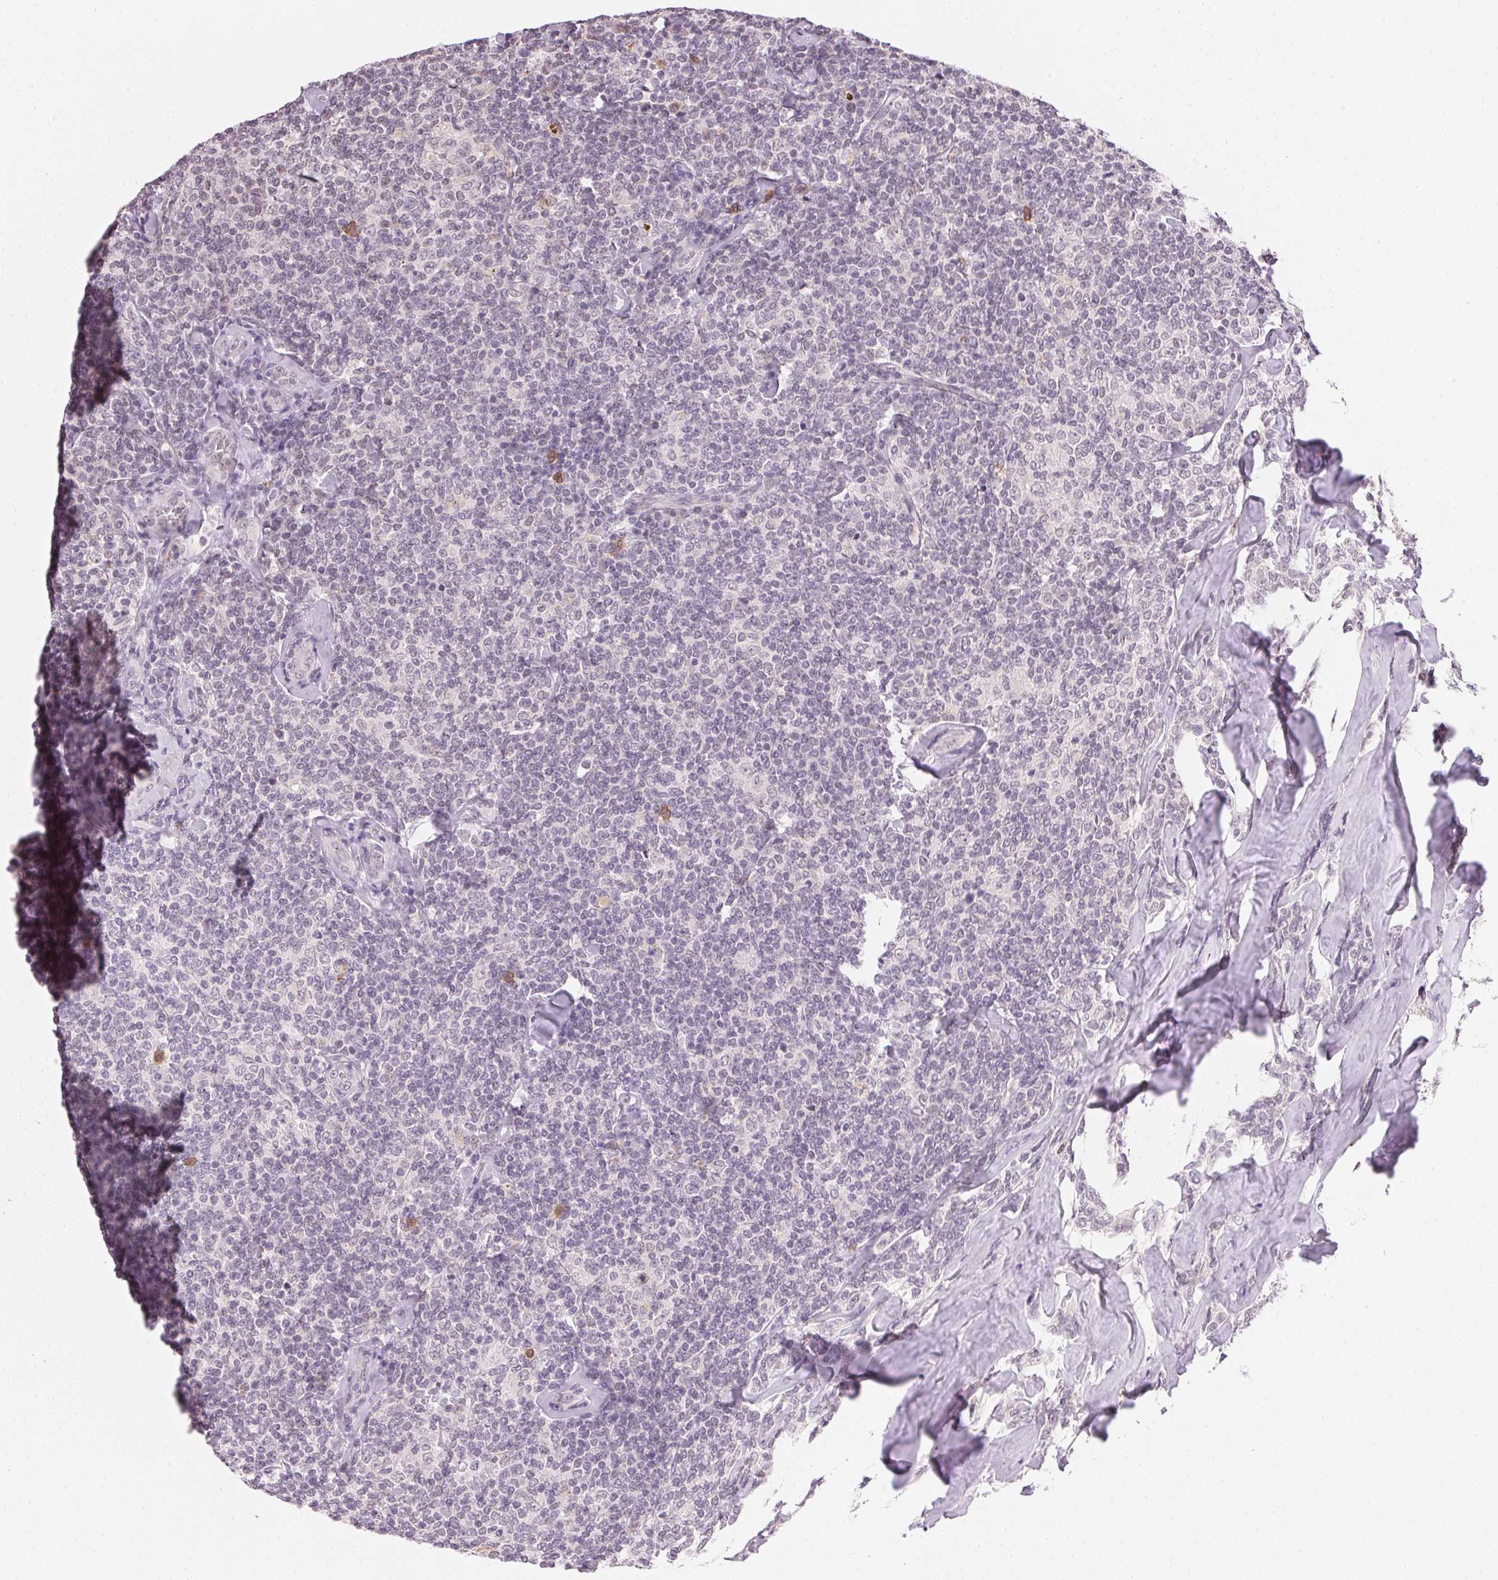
{"staining": {"intensity": "negative", "quantity": "none", "location": "none"}, "tissue": "lymphoma", "cell_type": "Tumor cells", "image_type": "cancer", "snomed": [{"axis": "morphology", "description": "Malignant lymphoma, non-Hodgkin's type, Low grade"}, {"axis": "topography", "description": "Lymph node"}], "caption": "Human lymphoma stained for a protein using immunohistochemistry shows no positivity in tumor cells.", "gene": "FNDC4", "patient": {"sex": "female", "age": 56}}